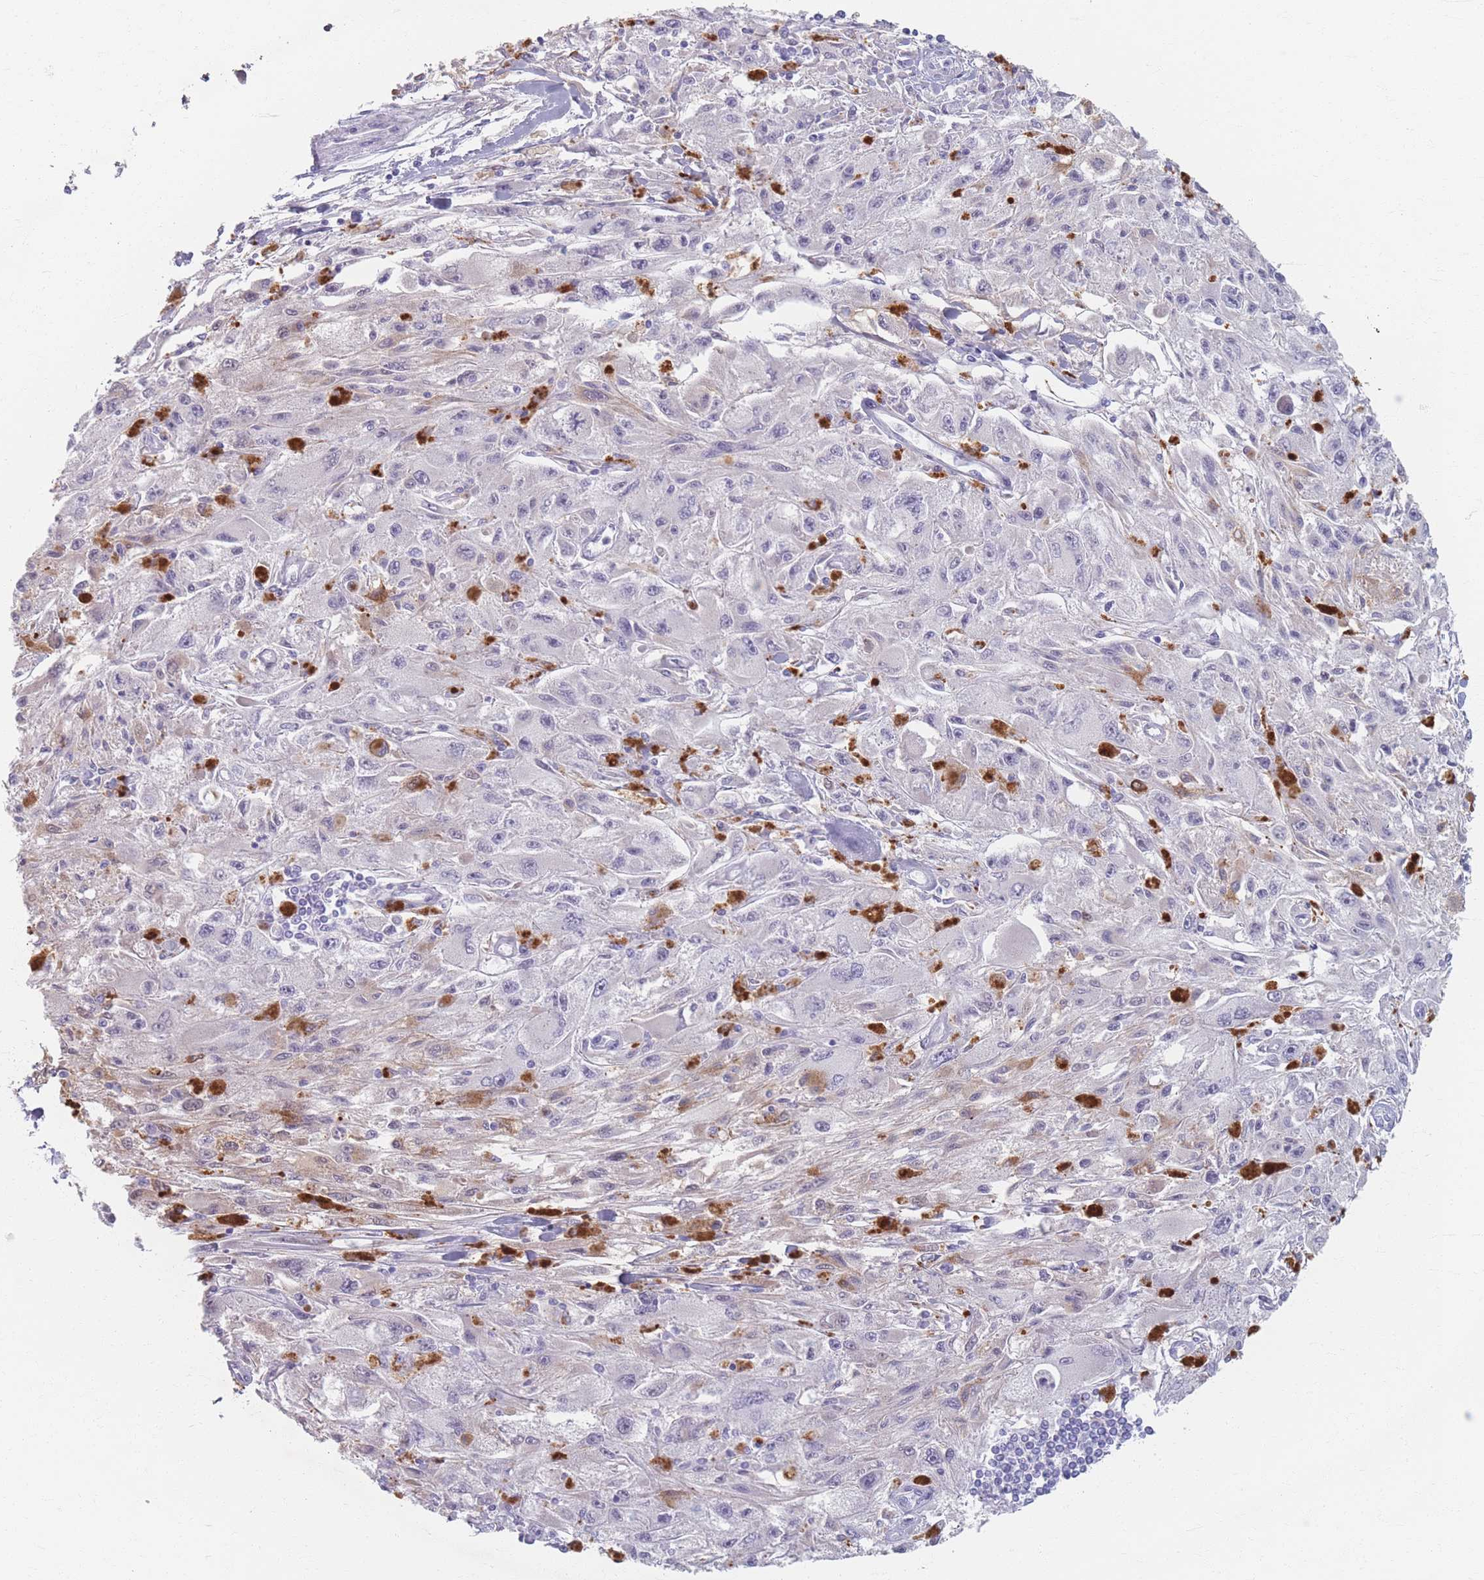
{"staining": {"intensity": "negative", "quantity": "none", "location": "none"}, "tissue": "melanoma", "cell_type": "Tumor cells", "image_type": "cancer", "snomed": [{"axis": "morphology", "description": "Malignant melanoma, Metastatic site"}, {"axis": "topography", "description": "Skin"}], "caption": "IHC histopathology image of neoplastic tissue: human melanoma stained with DAB shows no significant protein positivity in tumor cells.", "gene": "PIGM", "patient": {"sex": "male", "age": 53}}